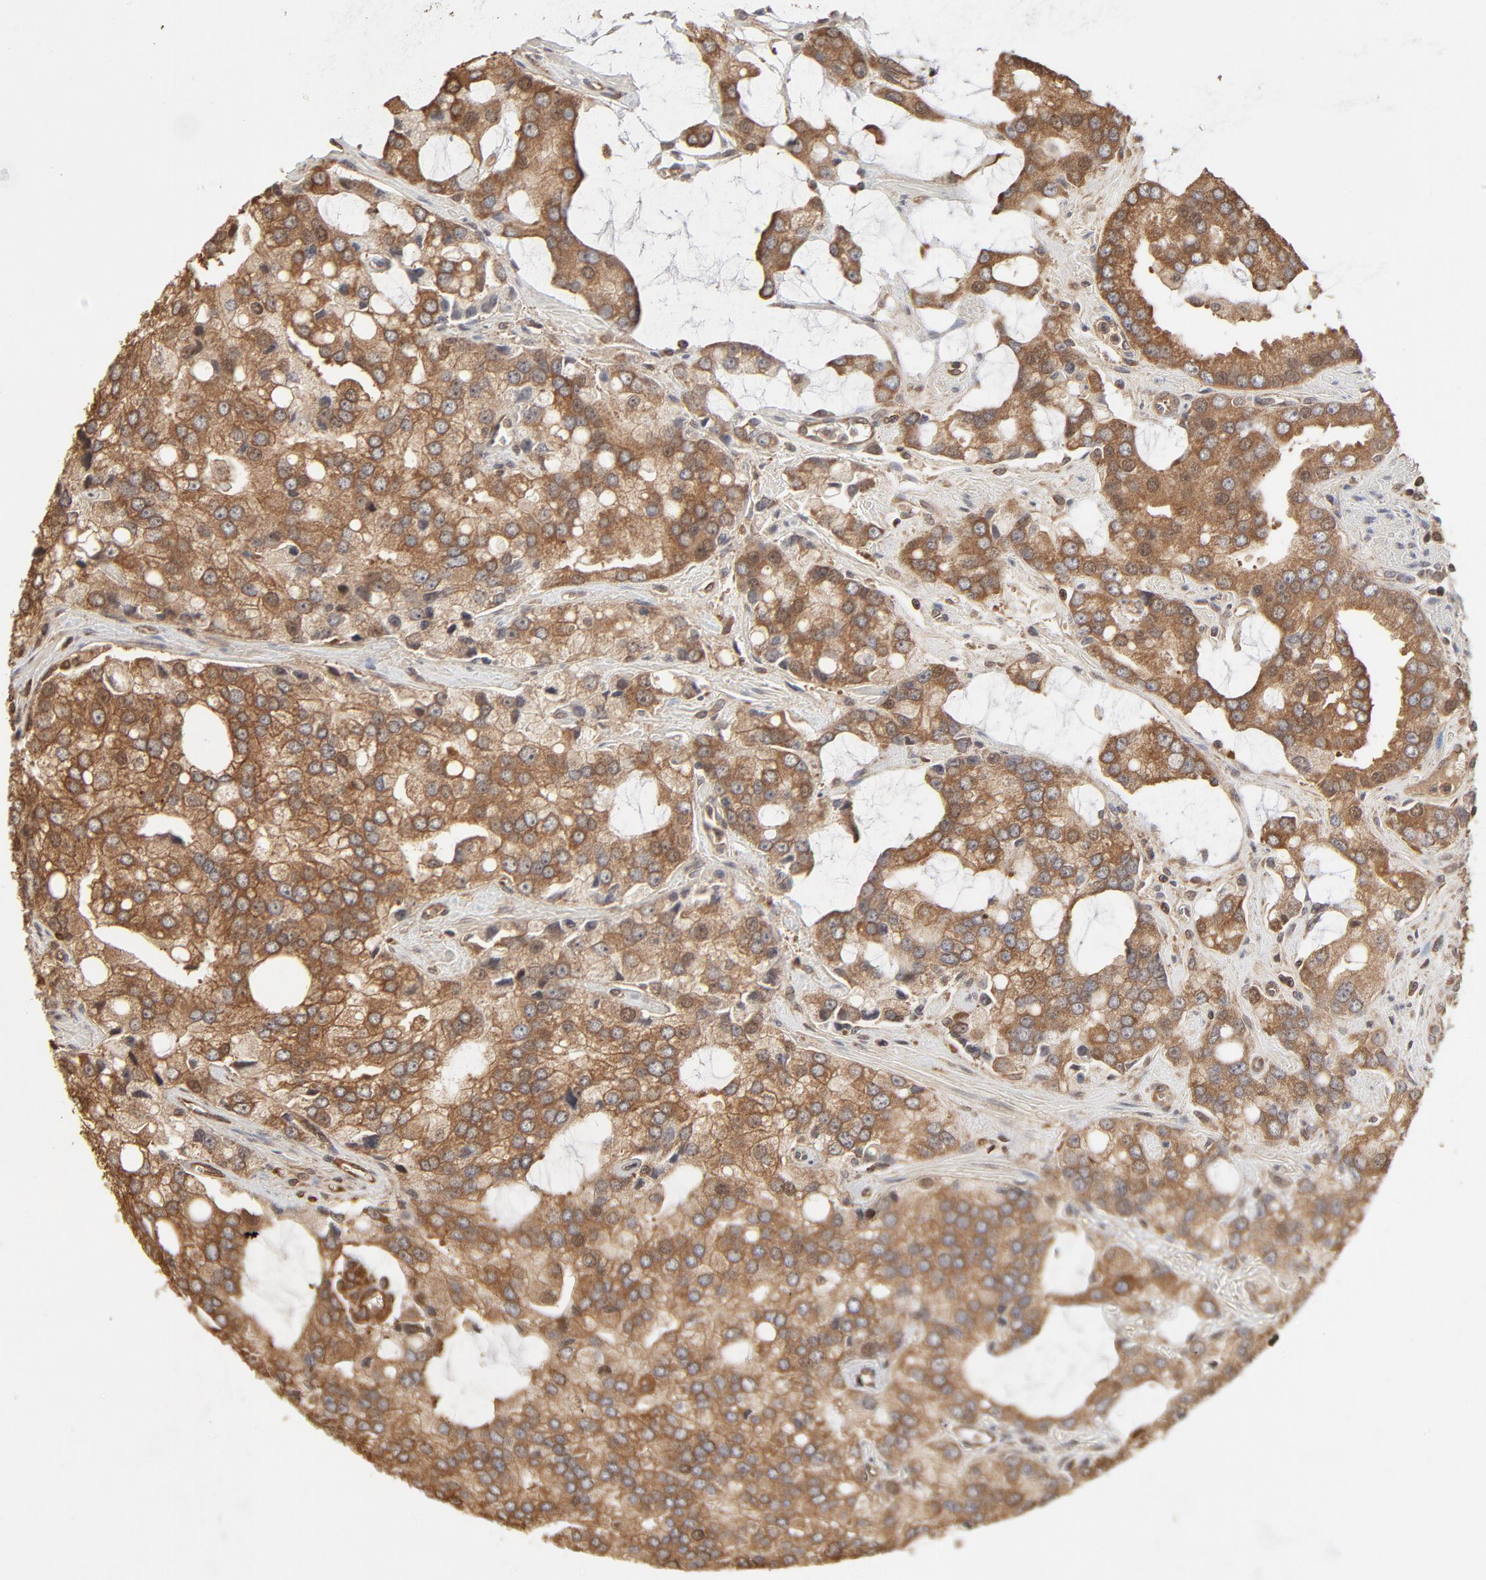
{"staining": {"intensity": "moderate", "quantity": ">75%", "location": "cytoplasmic/membranous"}, "tissue": "prostate cancer", "cell_type": "Tumor cells", "image_type": "cancer", "snomed": [{"axis": "morphology", "description": "Adenocarcinoma, High grade"}, {"axis": "topography", "description": "Prostate"}], "caption": "This micrograph demonstrates prostate adenocarcinoma (high-grade) stained with immunohistochemistry to label a protein in brown. The cytoplasmic/membranous of tumor cells show moderate positivity for the protein. Nuclei are counter-stained blue.", "gene": "PPP2CA", "patient": {"sex": "male", "age": 67}}